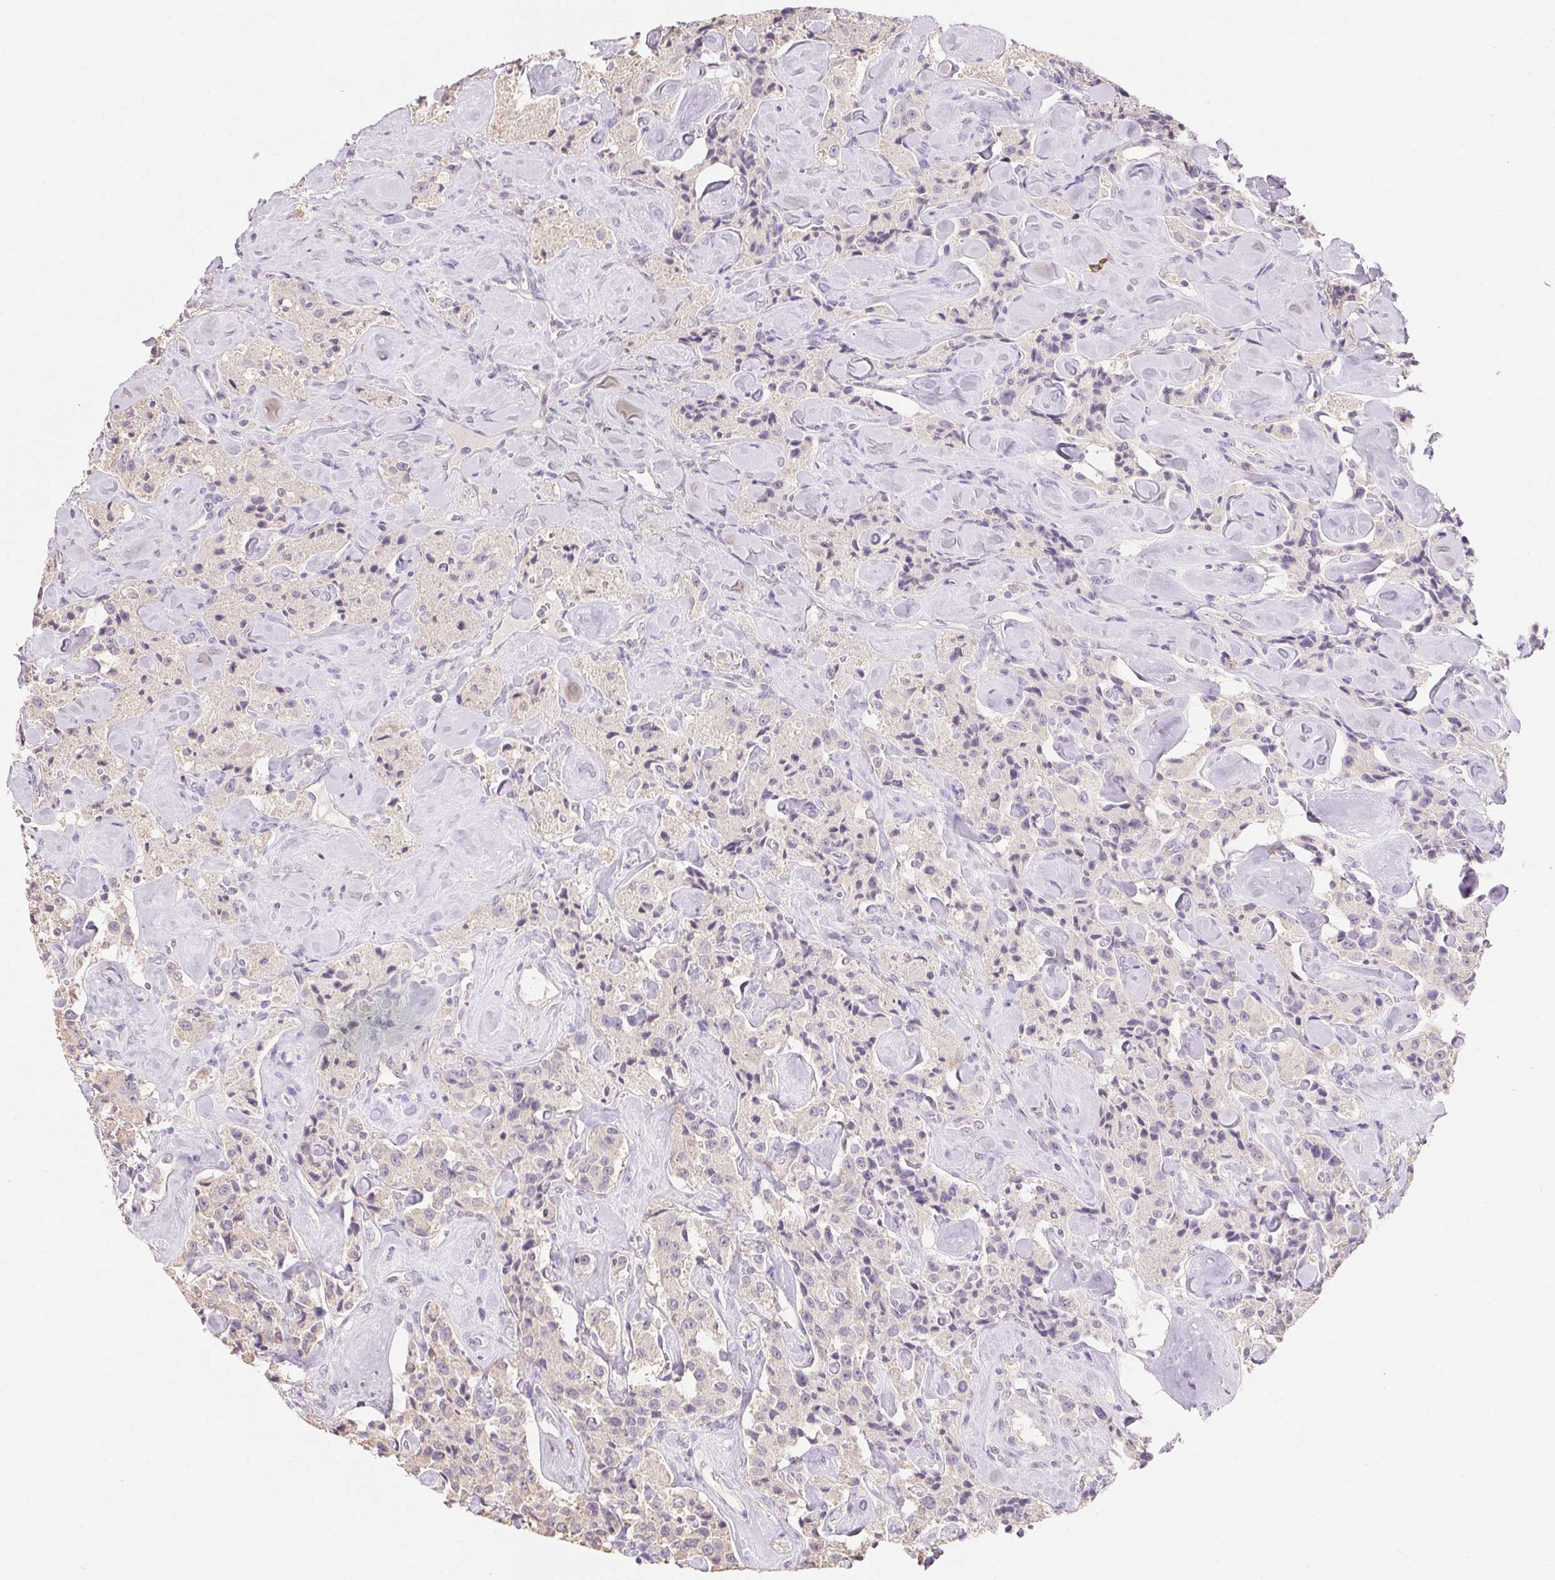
{"staining": {"intensity": "negative", "quantity": "none", "location": "none"}, "tissue": "carcinoid", "cell_type": "Tumor cells", "image_type": "cancer", "snomed": [{"axis": "morphology", "description": "Carcinoid, malignant, NOS"}, {"axis": "topography", "description": "Pancreas"}], "caption": "Tumor cells are negative for protein expression in human carcinoid. (Stains: DAB (3,3'-diaminobenzidine) immunohistochemistry (IHC) with hematoxylin counter stain, Microscopy: brightfield microscopy at high magnification).", "gene": "MAP7D2", "patient": {"sex": "male", "age": 41}}